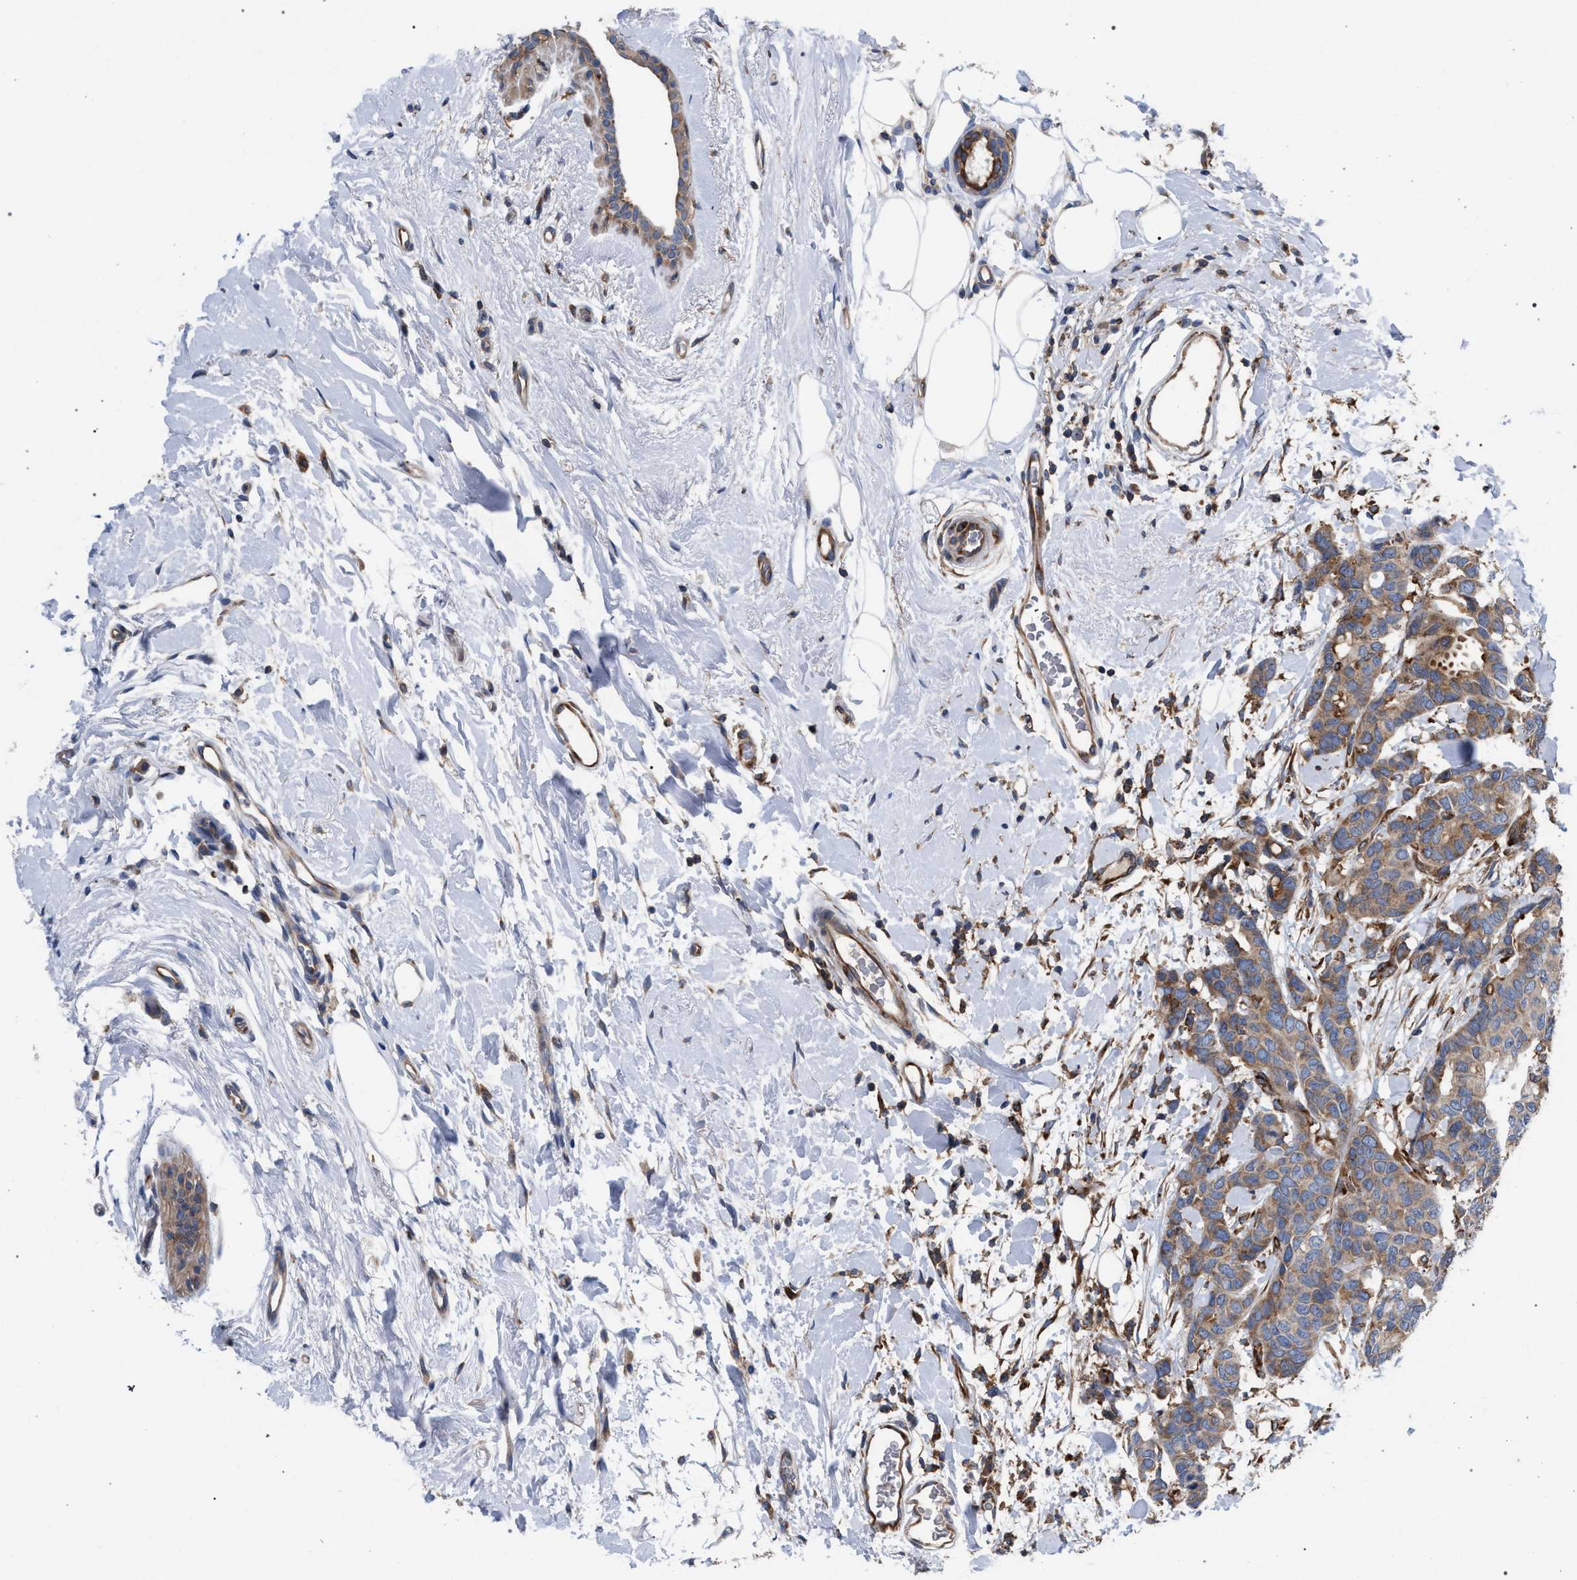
{"staining": {"intensity": "moderate", "quantity": ">75%", "location": "cytoplasmic/membranous"}, "tissue": "breast cancer", "cell_type": "Tumor cells", "image_type": "cancer", "snomed": [{"axis": "morphology", "description": "Duct carcinoma"}, {"axis": "topography", "description": "Breast"}], "caption": "IHC image of neoplastic tissue: human breast infiltrating ductal carcinoma stained using immunohistochemistry shows medium levels of moderate protein expression localized specifically in the cytoplasmic/membranous of tumor cells, appearing as a cytoplasmic/membranous brown color.", "gene": "CDR2L", "patient": {"sex": "female", "age": 87}}